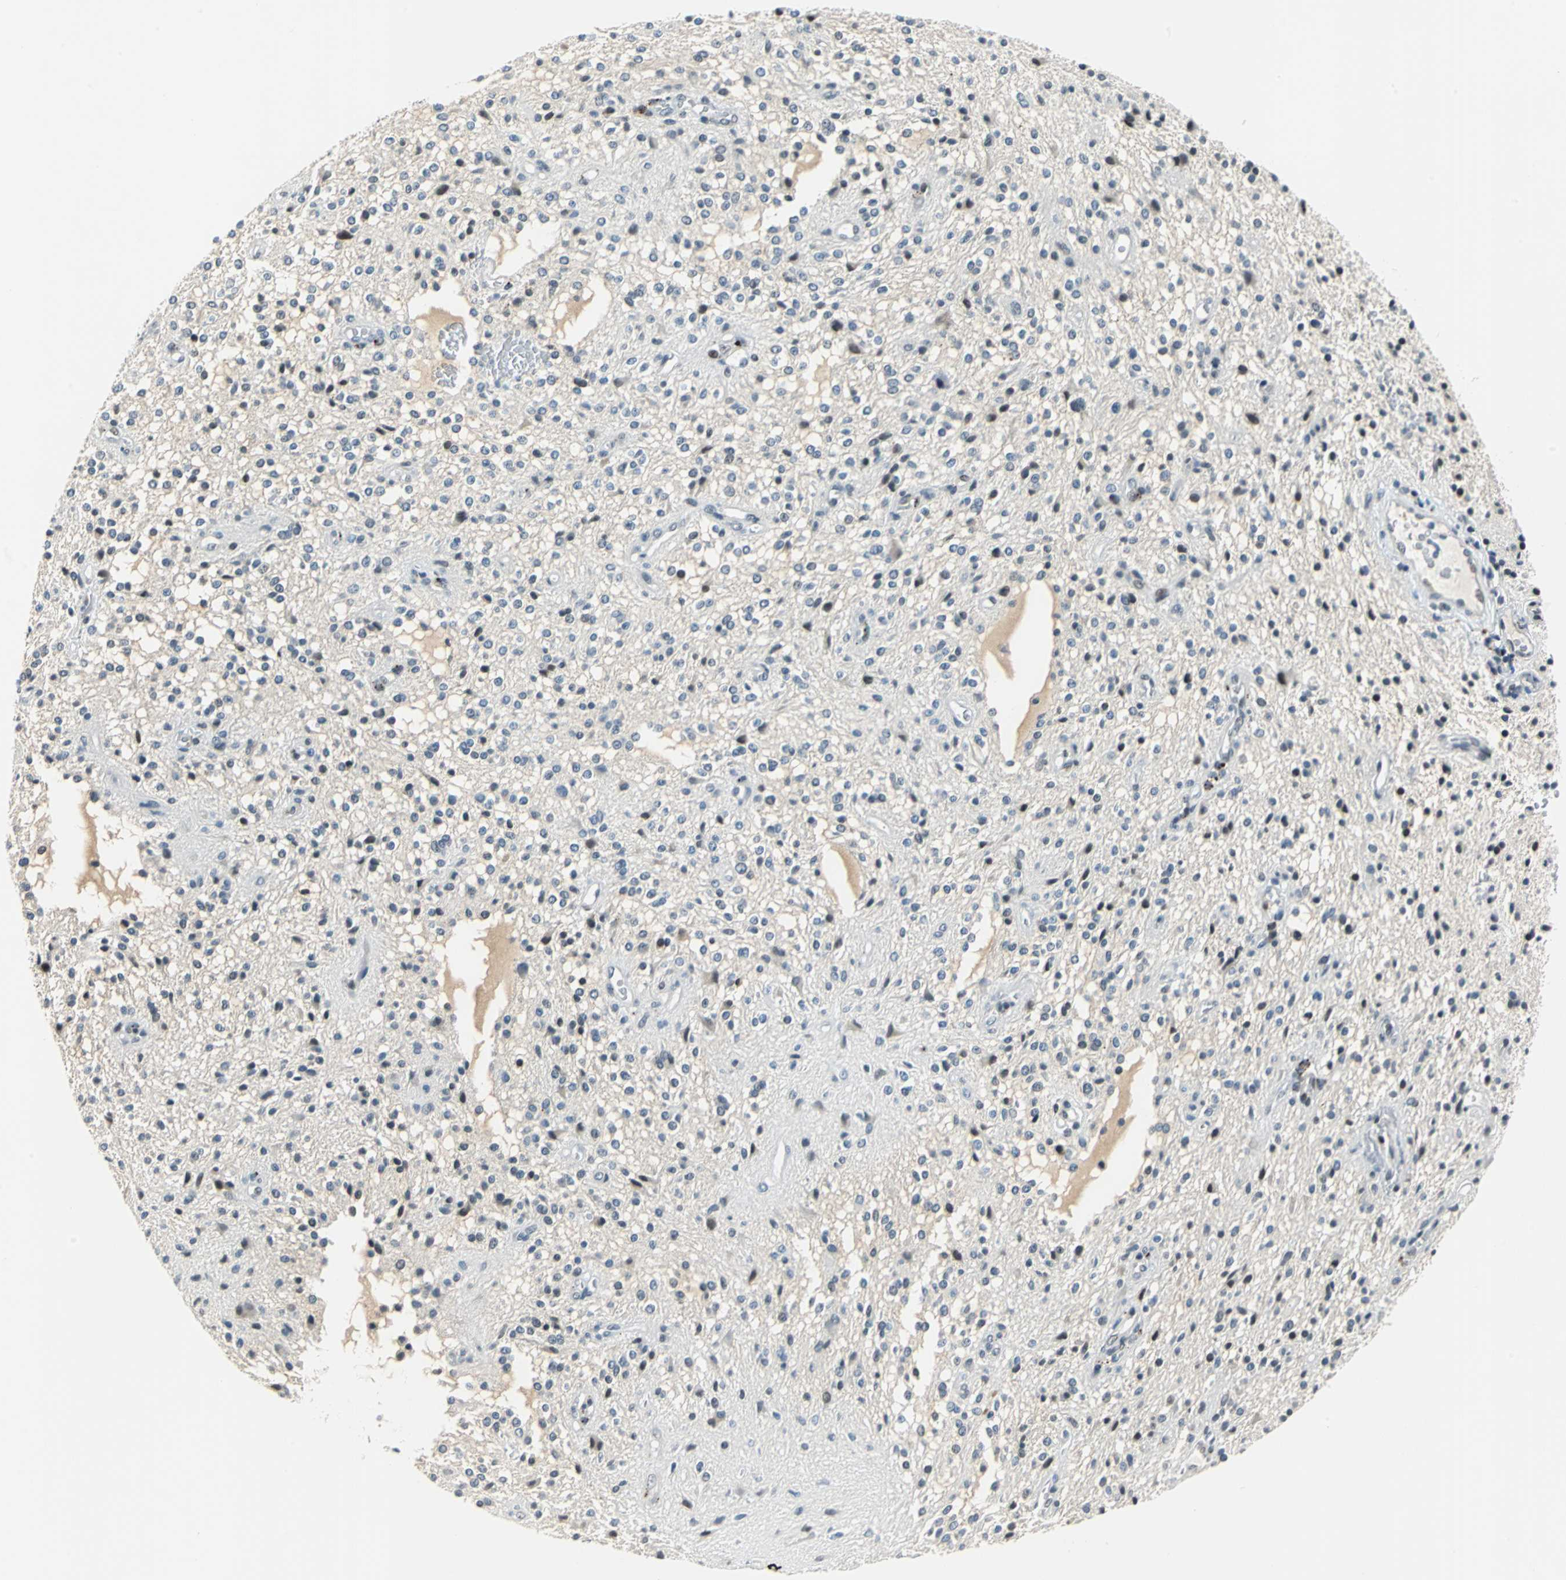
{"staining": {"intensity": "moderate", "quantity": "<25%", "location": "nuclear"}, "tissue": "glioma", "cell_type": "Tumor cells", "image_type": "cancer", "snomed": [{"axis": "morphology", "description": "Glioma, malignant, NOS"}, {"axis": "topography", "description": "Cerebellum"}], "caption": "DAB immunohistochemical staining of glioma displays moderate nuclear protein expression in approximately <25% of tumor cells.", "gene": "HCFC2", "patient": {"sex": "female", "age": 10}}